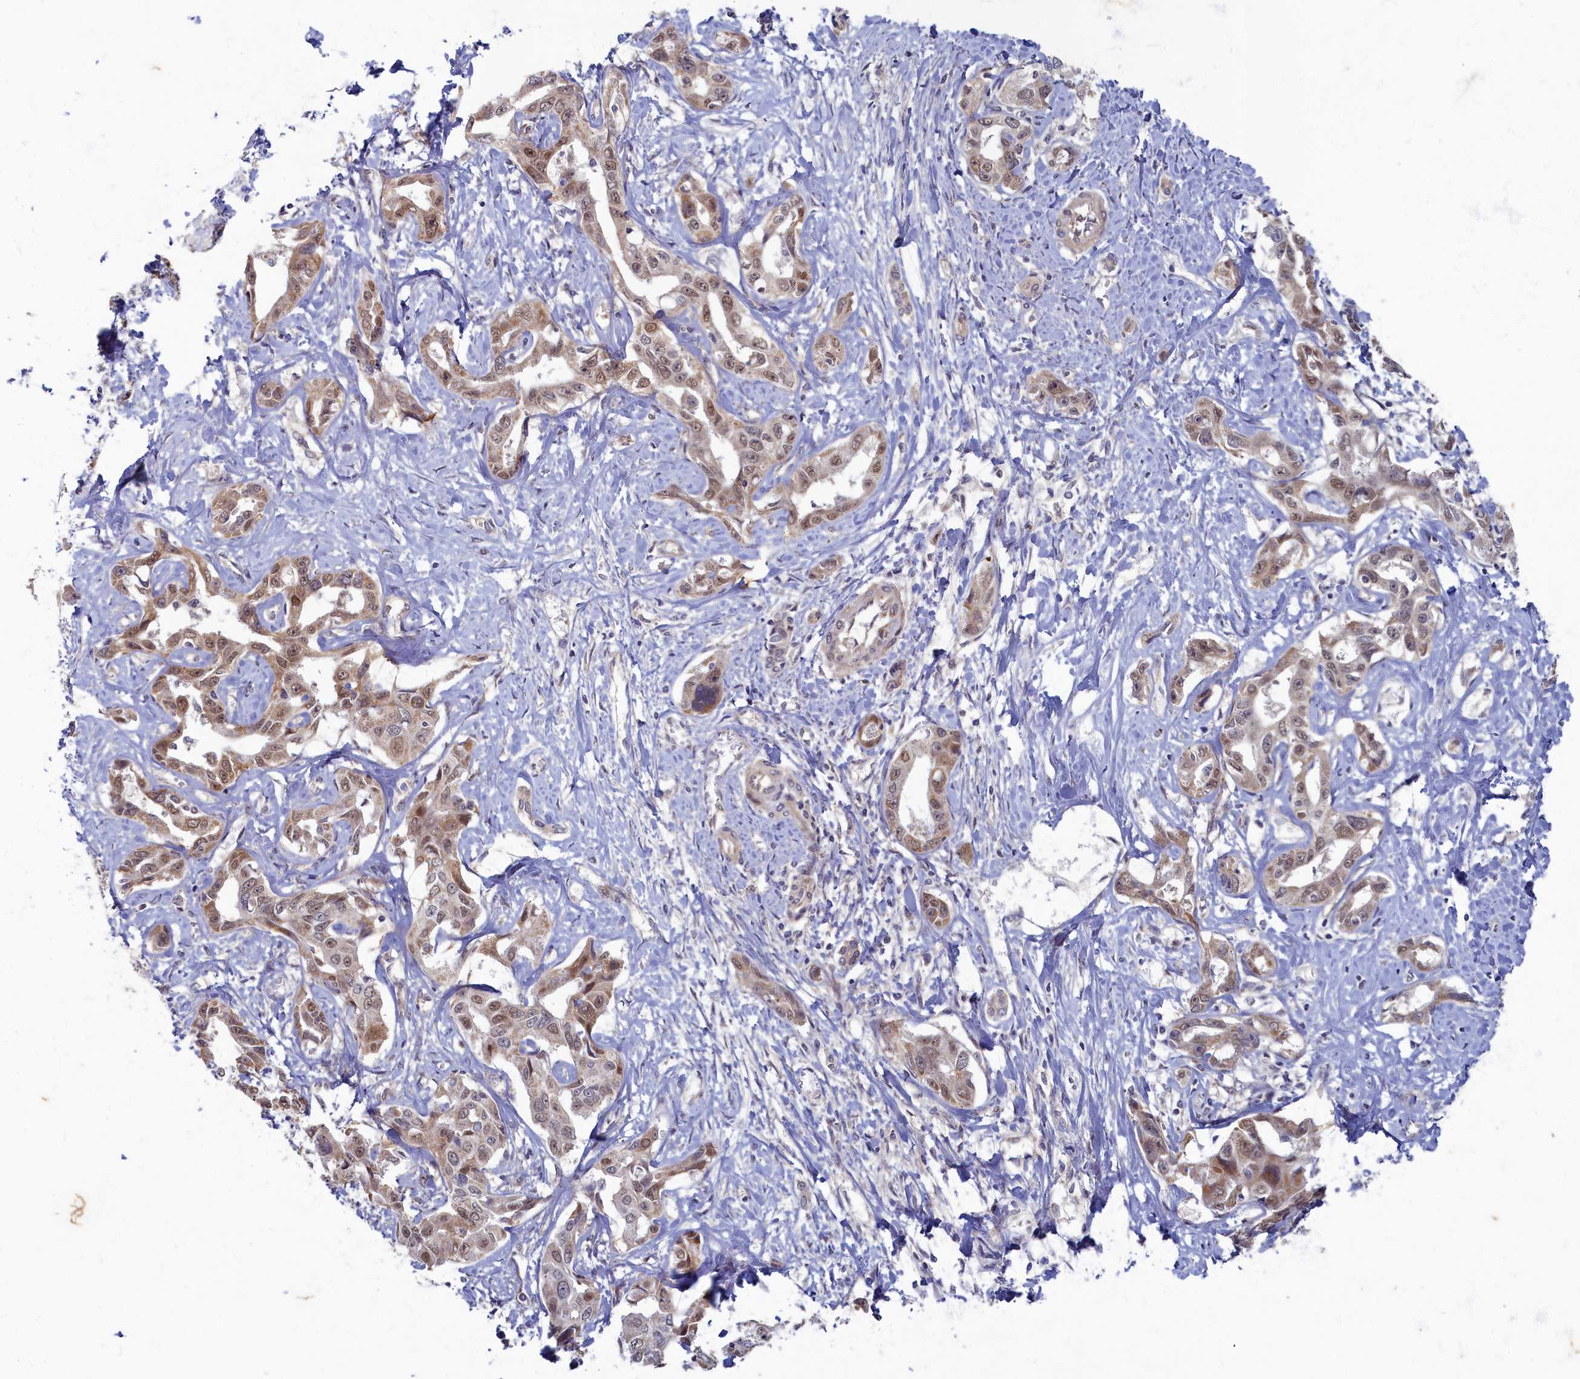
{"staining": {"intensity": "moderate", "quantity": ">75%", "location": "cytoplasmic/membranous,nuclear"}, "tissue": "liver cancer", "cell_type": "Tumor cells", "image_type": "cancer", "snomed": [{"axis": "morphology", "description": "Cholangiocarcinoma"}, {"axis": "topography", "description": "Liver"}], "caption": "Immunohistochemical staining of human liver cancer (cholangiocarcinoma) demonstrates medium levels of moderate cytoplasmic/membranous and nuclear protein positivity in about >75% of tumor cells. (Stains: DAB in brown, nuclei in blue, Microscopy: brightfield microscopy at high magnification).", "gene": "WDR59", "patient": {"sex": "male", "age": 59}}